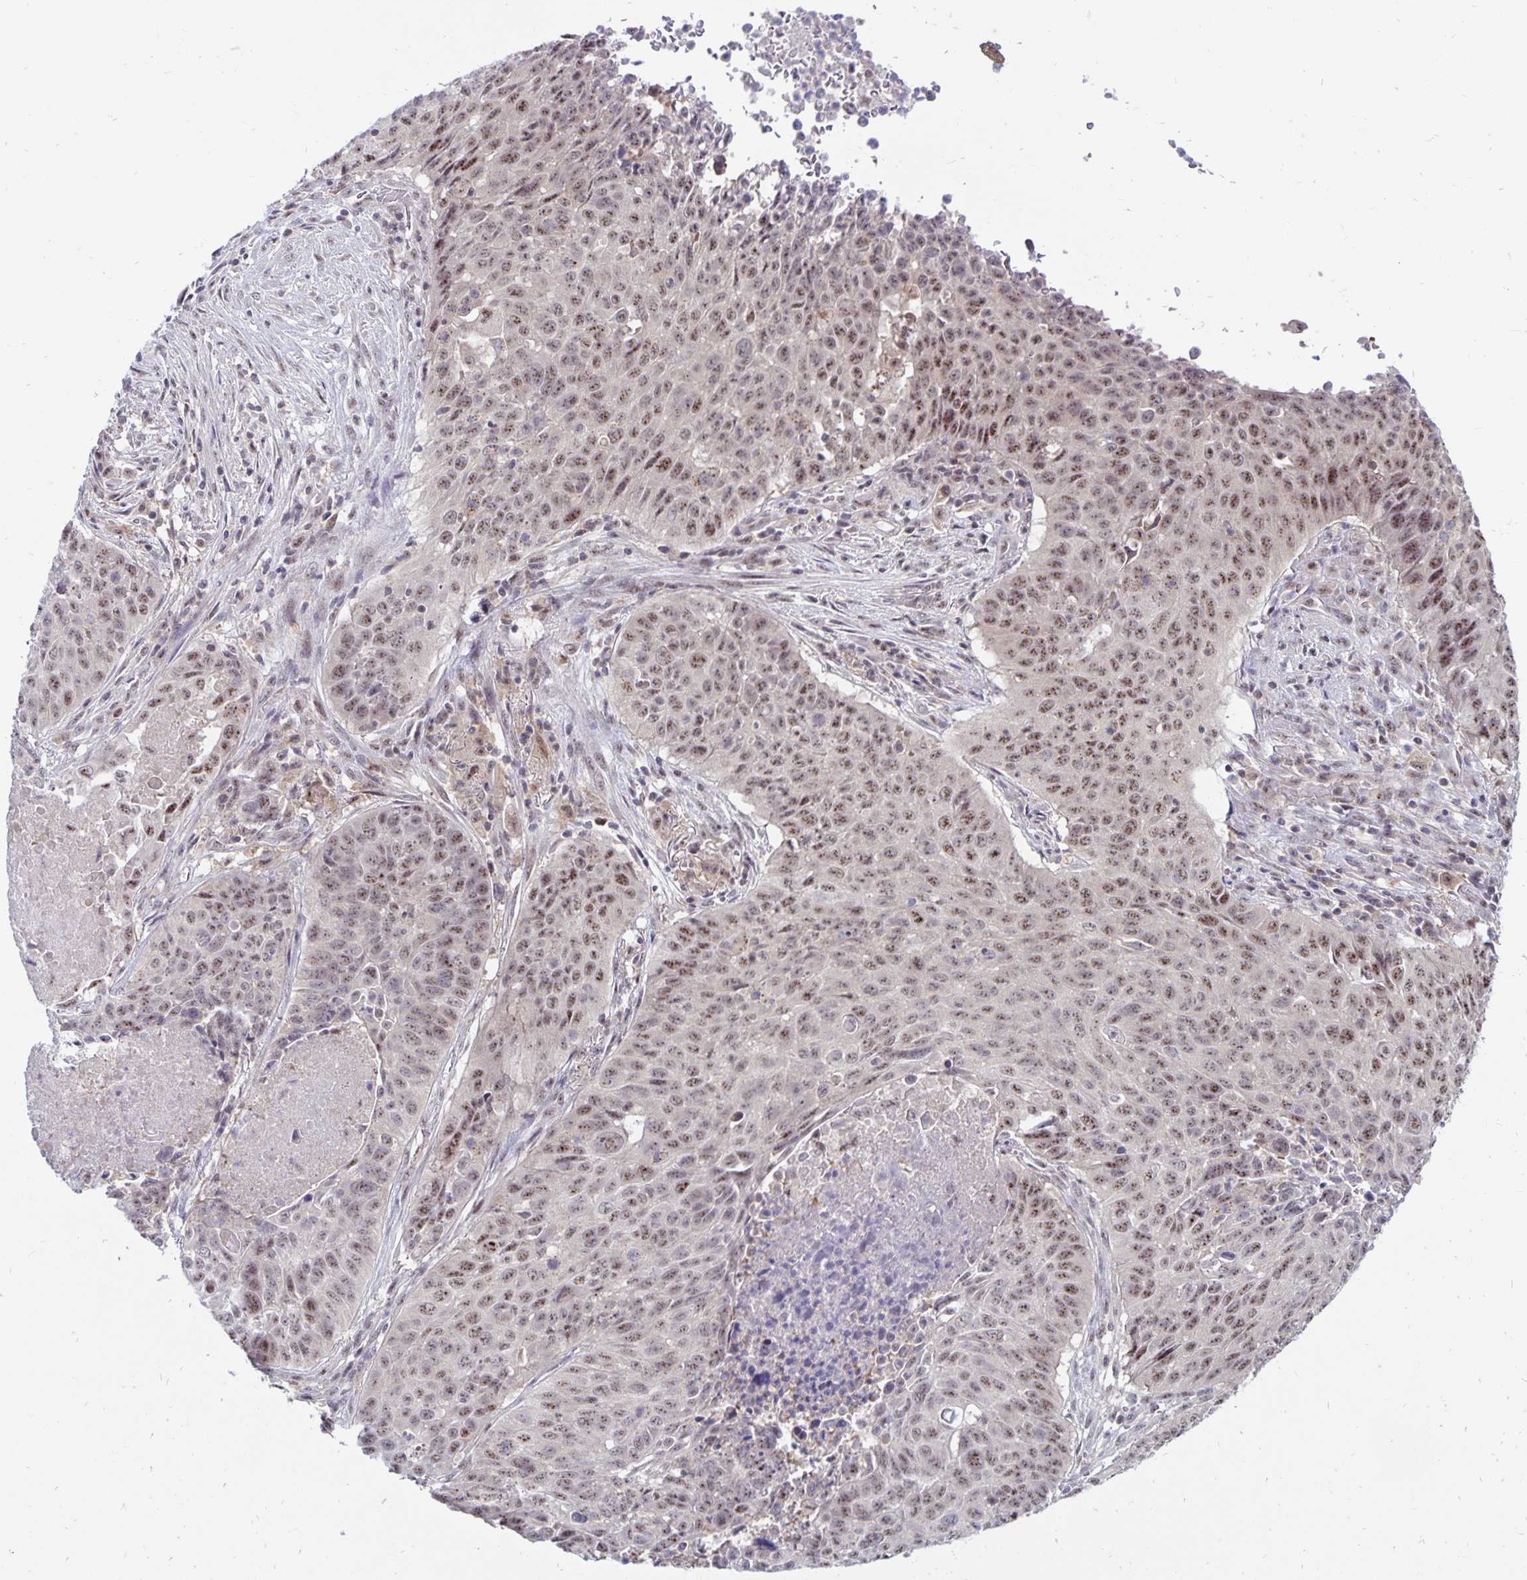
{"staining": {"intensity": "weak", "quantity": ">75%", "location": "nuclear"}, "tissue": "lung cancer", "cell_type": "Tumor cells", "image_type": "cancer", "snomed": [{"axis": "morphology", "description": "Normal tissue, NOS"}, {"axis": "morphology", "description": "Squamous cell carcinoma, NOS"}, {"axis": "topography", "description": "Bronchus"}, {"axis": "topography", "description": "Lung"}], "caption": "Brown immunohistochemical staining in lung cancer (squamous cell carcinoma) displays weak nuclear expression in about >75% of tumor cells.", "gene": "EXOC6B", "patient": {"sex": "male", "age": 64}}